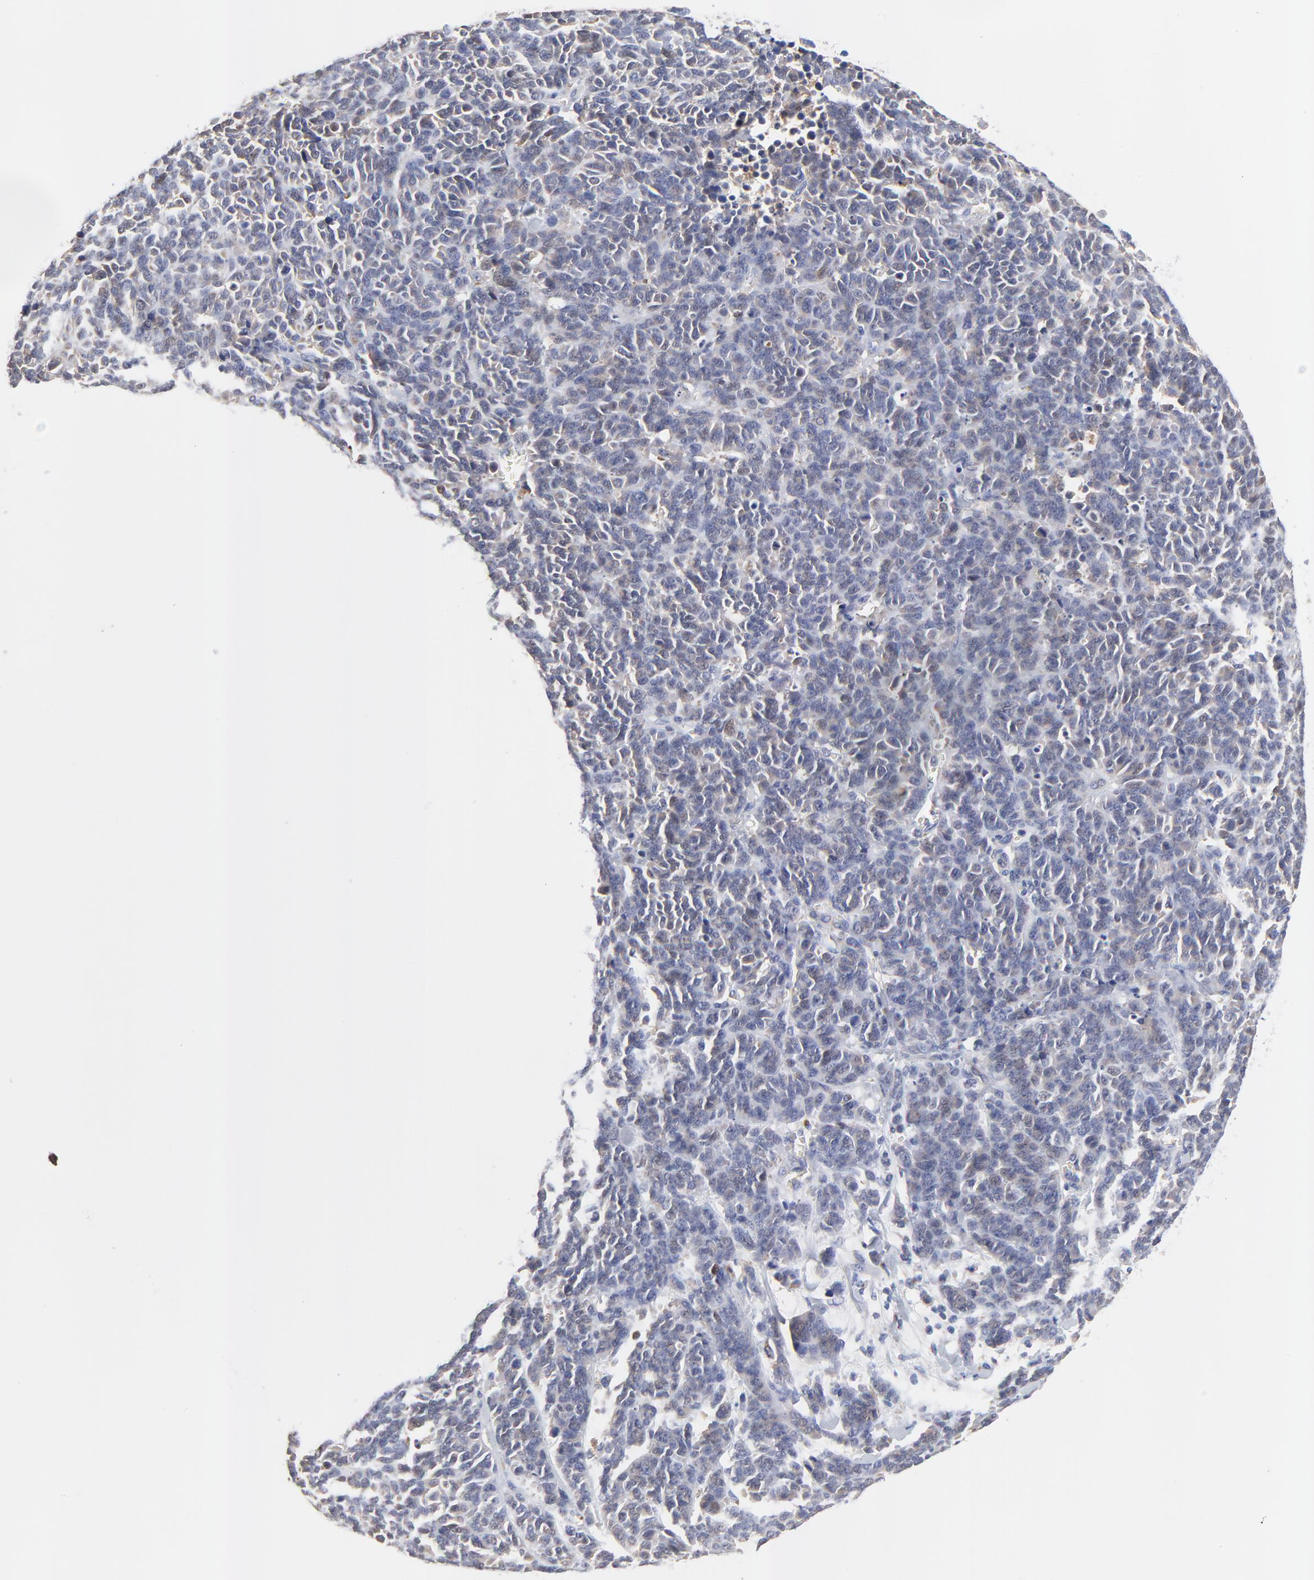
{"staining": {"intensity": "weak", "quantity": "<25%", "location": "cytoplasmic/membranous"}, "tissue": "lung cancer", "cell_type": "Tumor cells", "image_type": "cancer", "snomed": [{"axis": "morphology", "description": "Neoplasm, malignant, NOS"}, {"axis": "topography", "description": "Lung"}], "caption": "Immunohistochemistry (IHC) of human lung cancer (neoplasm (malignant)) exhibits no expression in tumor cells.", "gene": "FBXL2", "patient": {"sex": "female", "age": 58}}